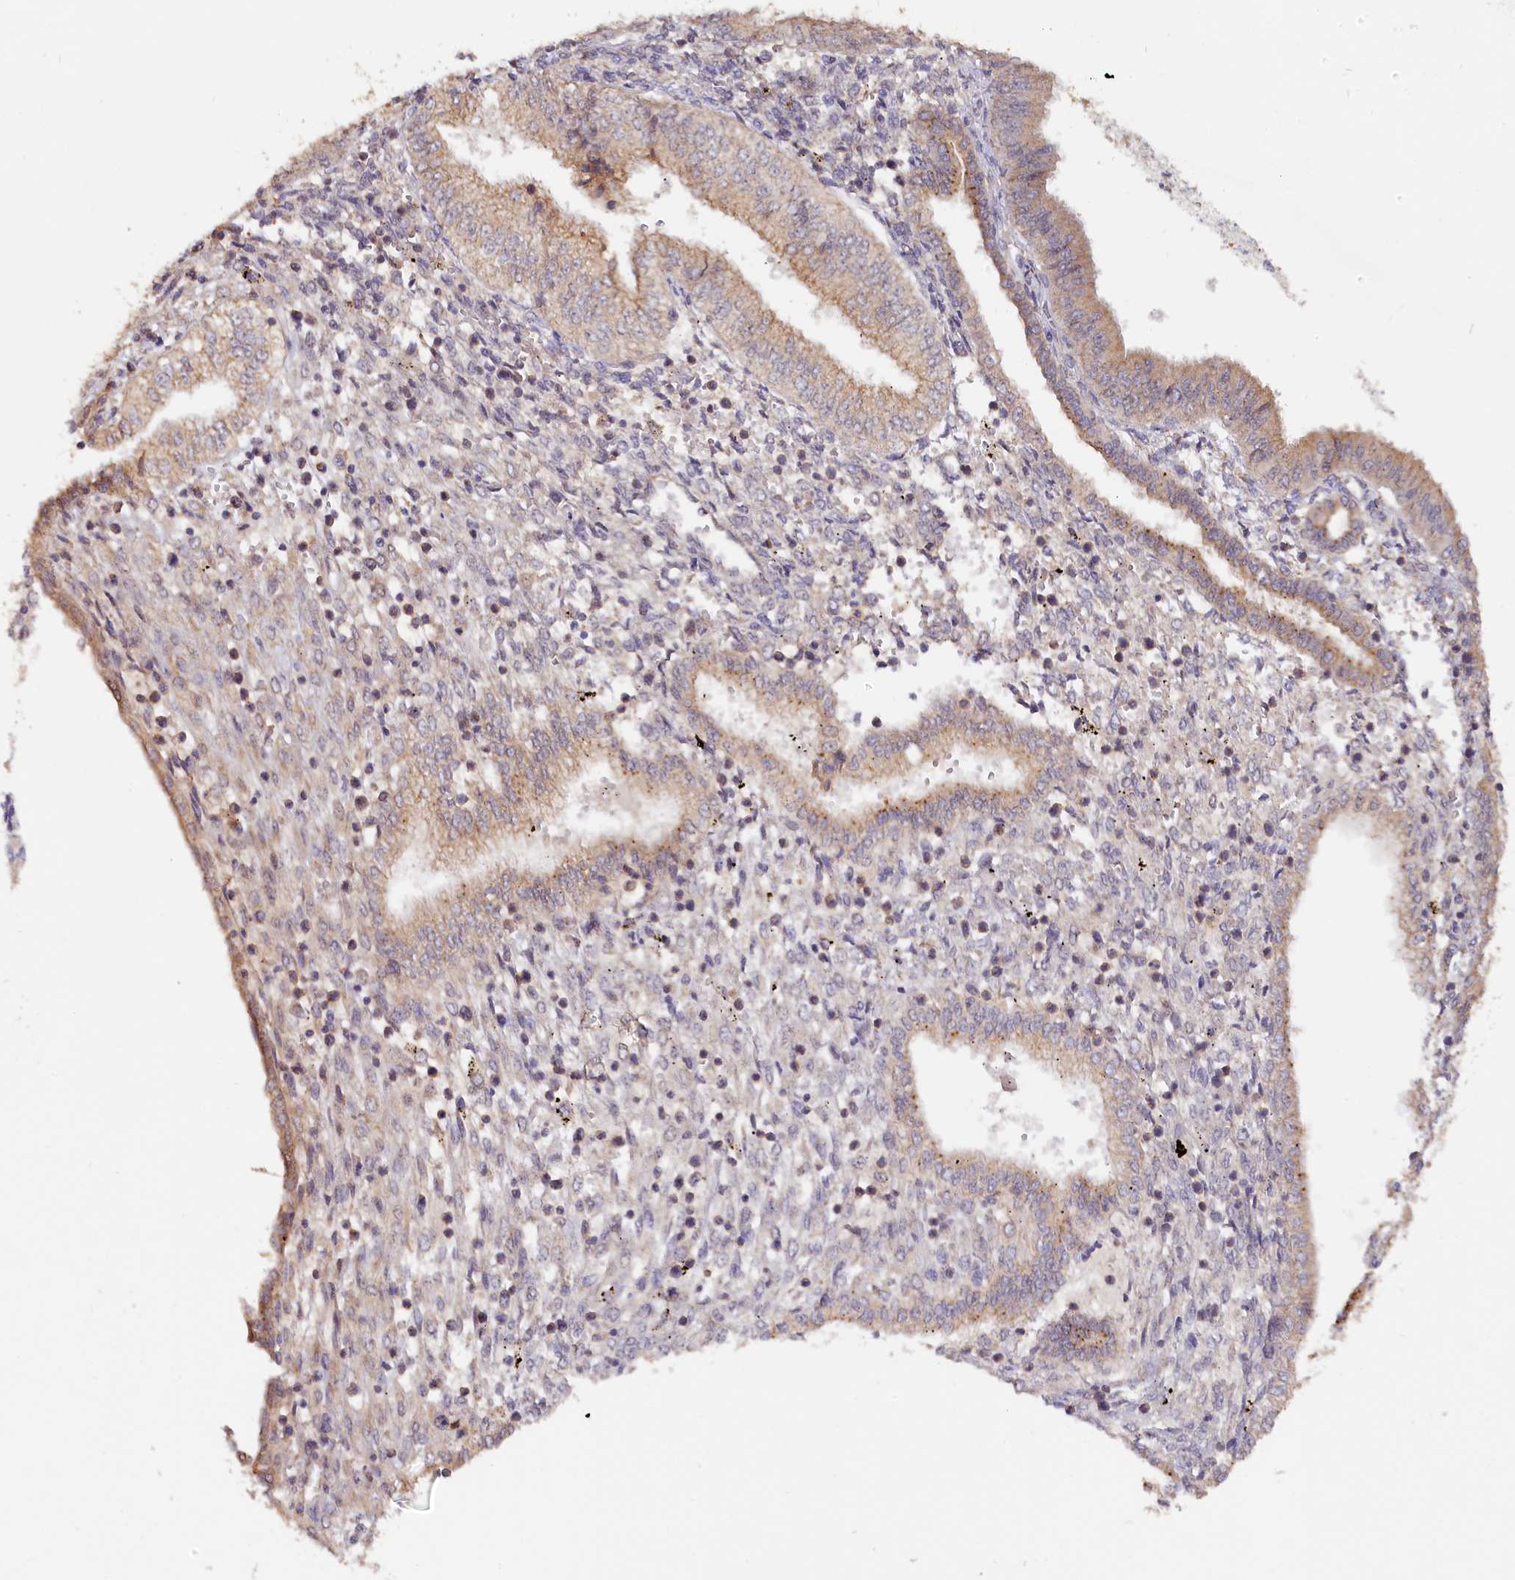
{"staining": {"intensity": "weak", "quantity": ">75%", "location": "cytoplasmic/membranous"}, "tissue": "endometrial cancer", "cell_type": "Tumor cells", "image_type": "cancer", "snomed": [{"axis": "morphology", "description": "Adenocarcinoma, NOS"}, {"axis": "topography", "description": "Endometrium"}], "caption": "Protein analysis of endometrial cancer (adenocarcinoma) tissue shows weak cytoplasmic/membranous expression in approximately >75% of tumor cells.", "gene": "TANGO6", "patient": {"sex": "female", "age": 53}}